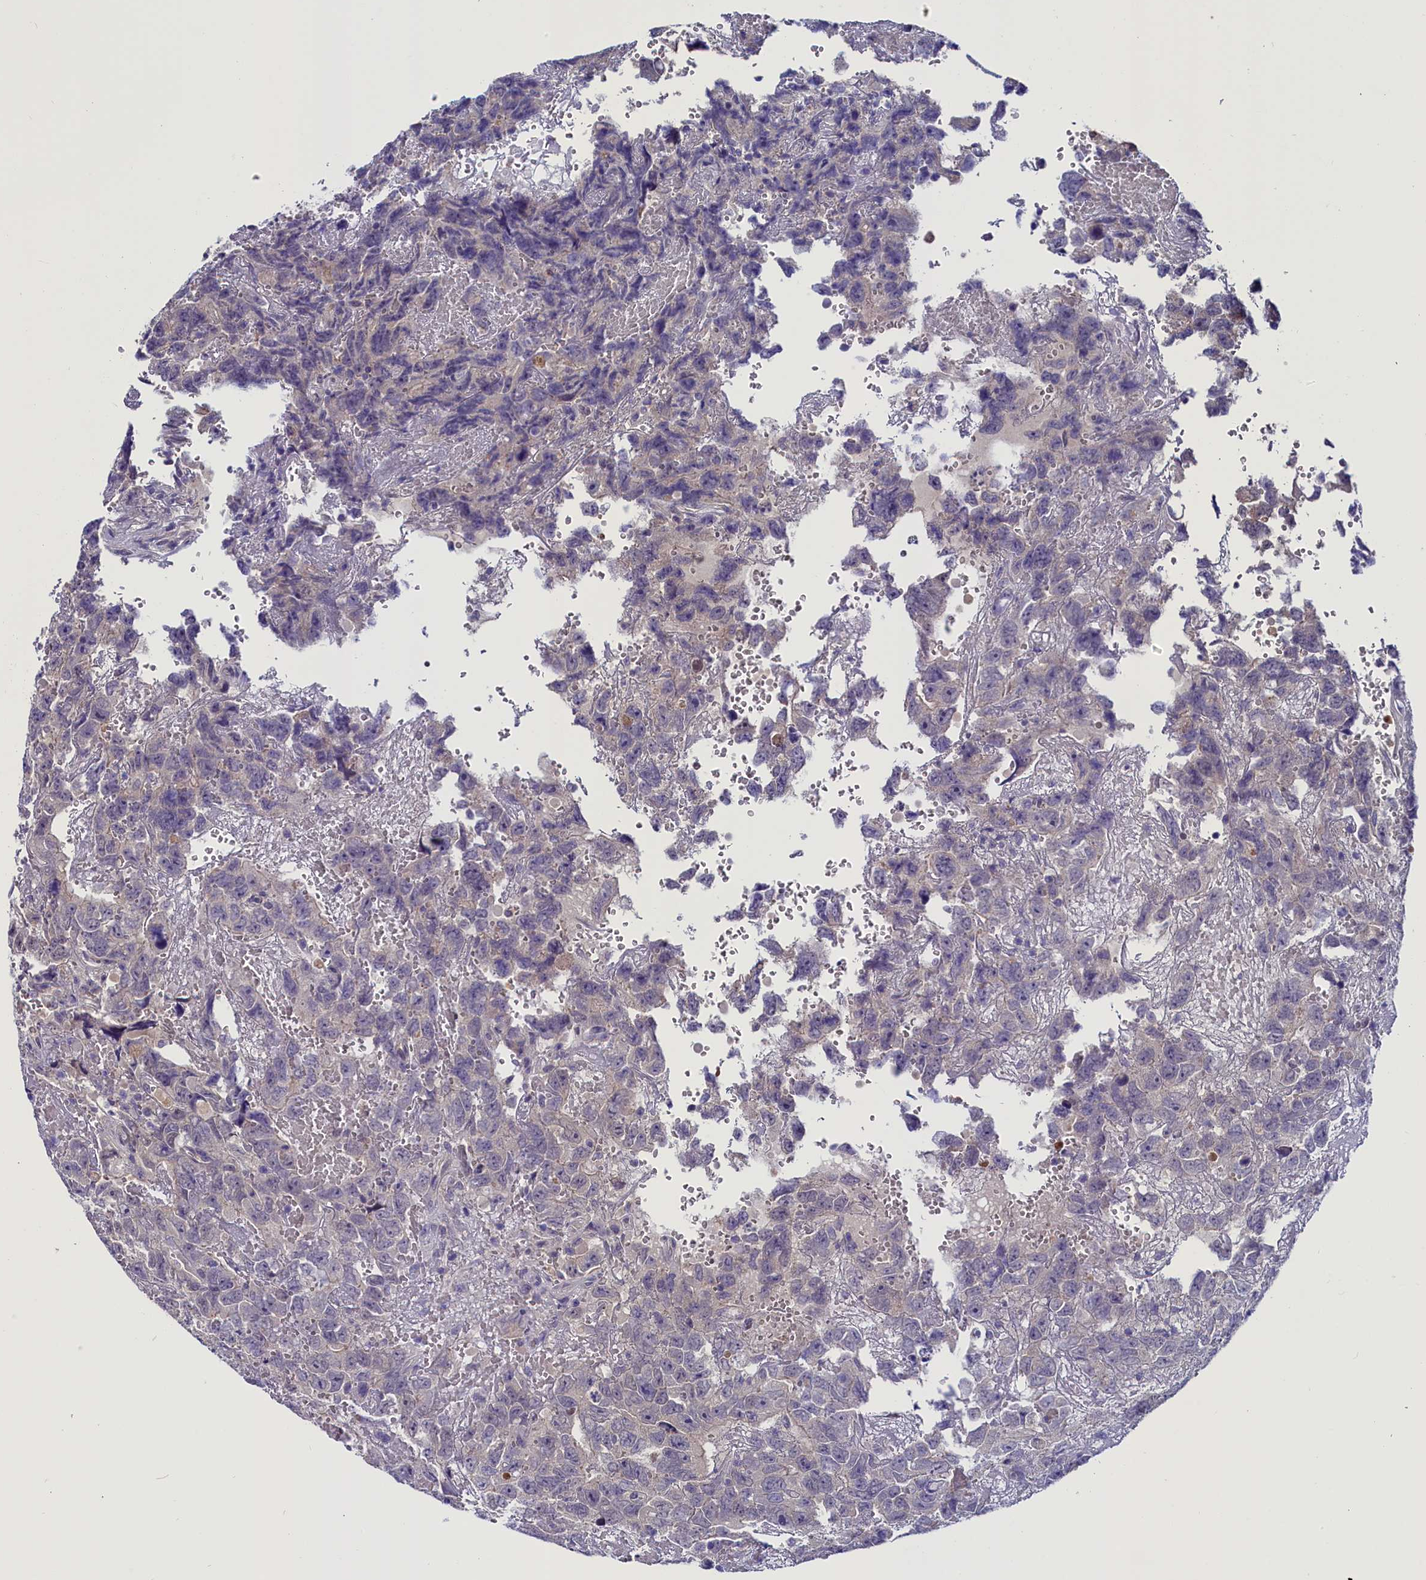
{"staining": {"intensity": "negative", "quantity": "none", "location": "none"}, "tissue": "testis cancer", "cell_type": "Tumor cells", "image_type": "cancer", "snomed": [{"axis": "morphology", "description": "Carcinoma, Embryonal, NOS"}, {"axis": "topography", "description": "Testis"}], "caption": "An IHC image of testis embryonal carcinoma is shown. There is no staining in tumor cells of testis embryonal carcinoma. The staining was performed using DAB (3,3'-diaminobenzidine) to visualize the protein expression in brown, while the nuclei were stained in blue with hematoxylin (Magnification: 20x).", "gene": "CIAPIN1", "patient": {"sex": "male", "age": 45}}